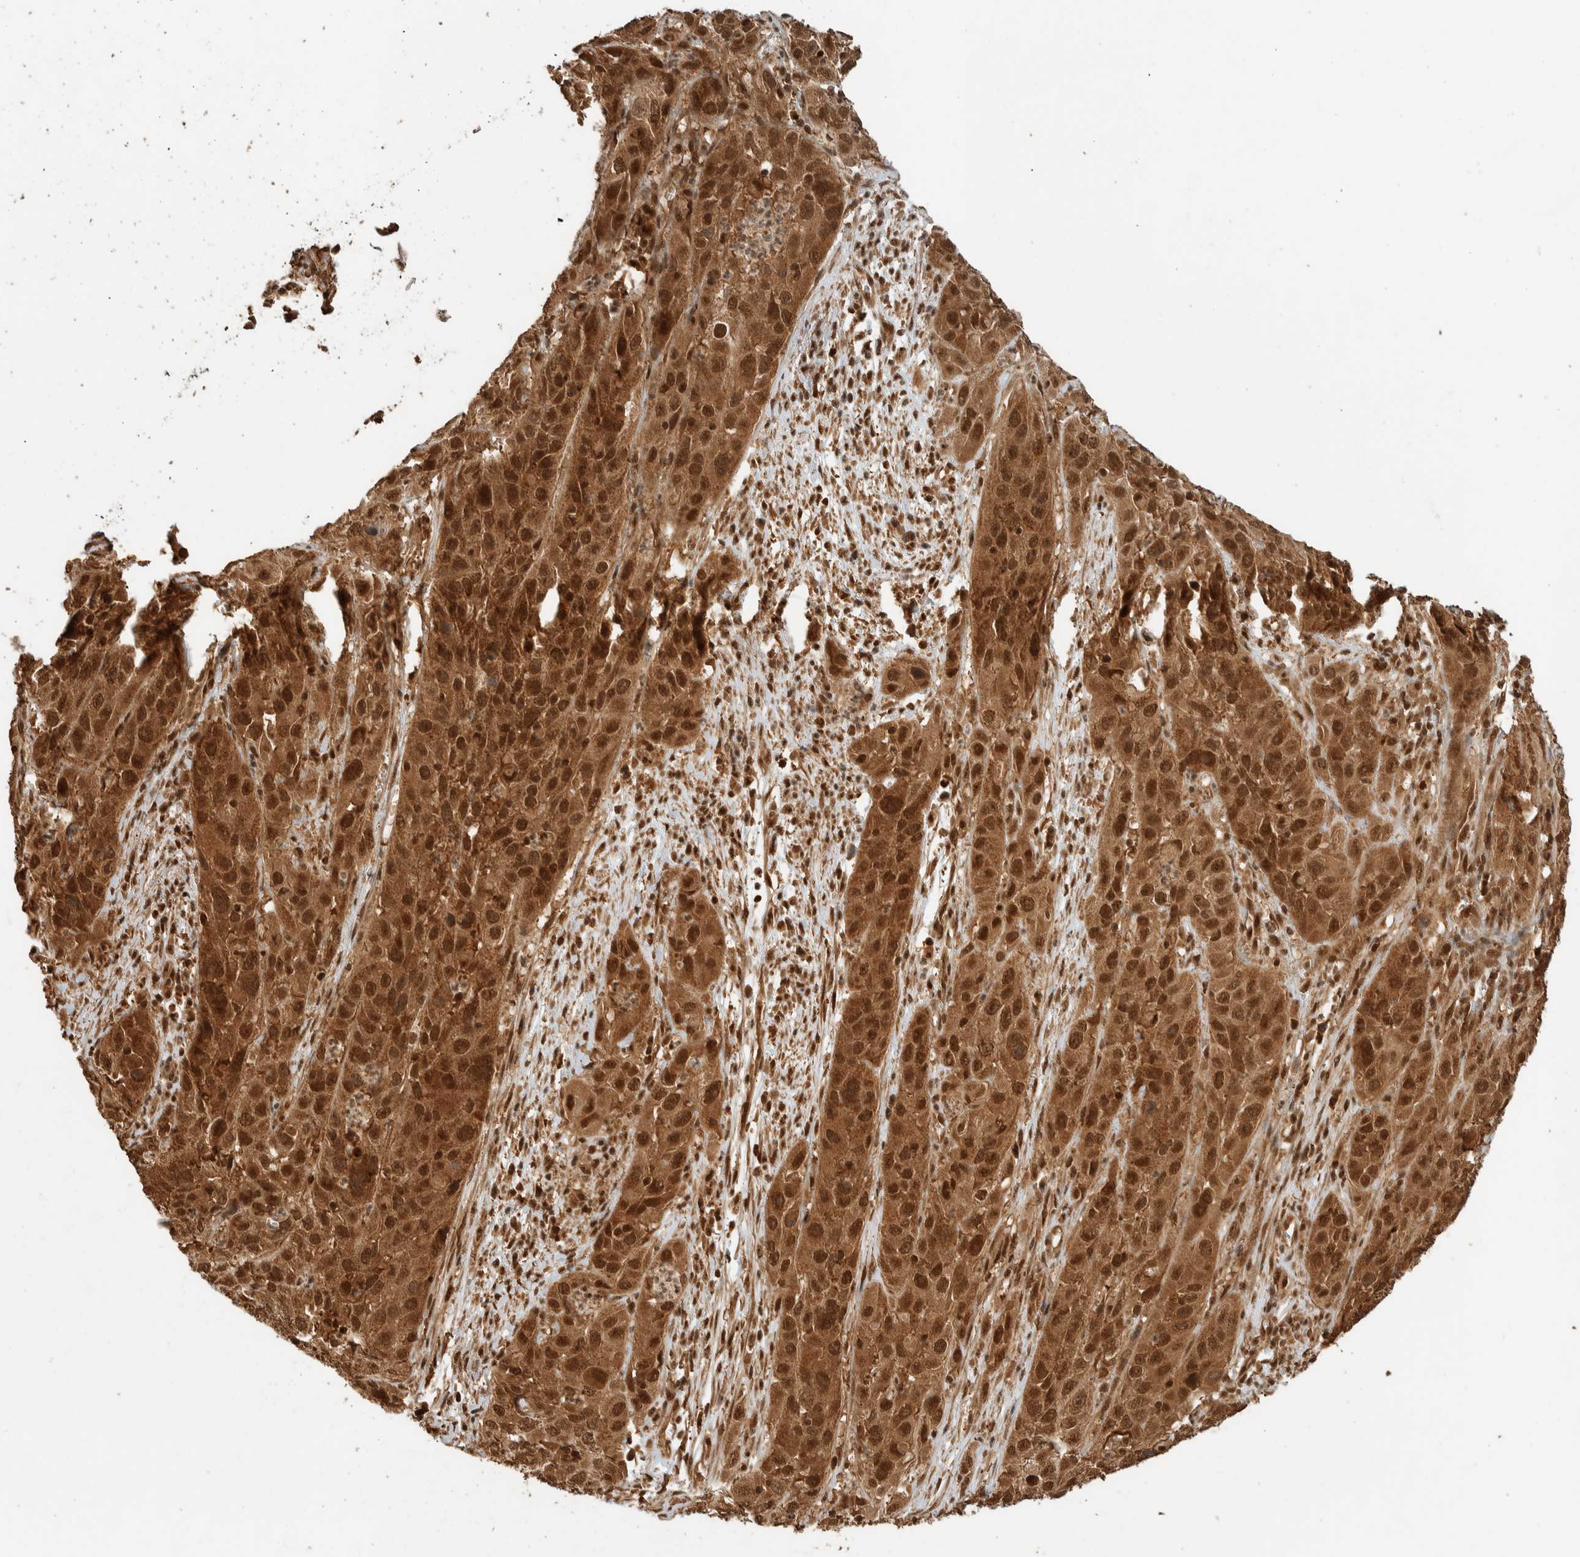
{"staining": {"intensity": "strong", "quantity": ">75%", "location": "cytoplasmic/membranous,nuclear"}, "tissue": "cervical cancer", "cell_type": "Tumor cells", "image_type": "cancer", "snomed": [{"axis": "morphology", "description": "Squamous cell carcinoma, NOS"}, {"axis": "topography", "description": "Cervix"}], "caption": "An immunohistochemistry photomicrograph of neoplastic tissue is shown. Protein staining in brown highlights strong cytoplasmic/membranous and nuclear positivity in cervical squamous cell carcinoma within tumor cells.", "gene": "ZBTB2", "patient": {"sex": "female", "age": 32}}